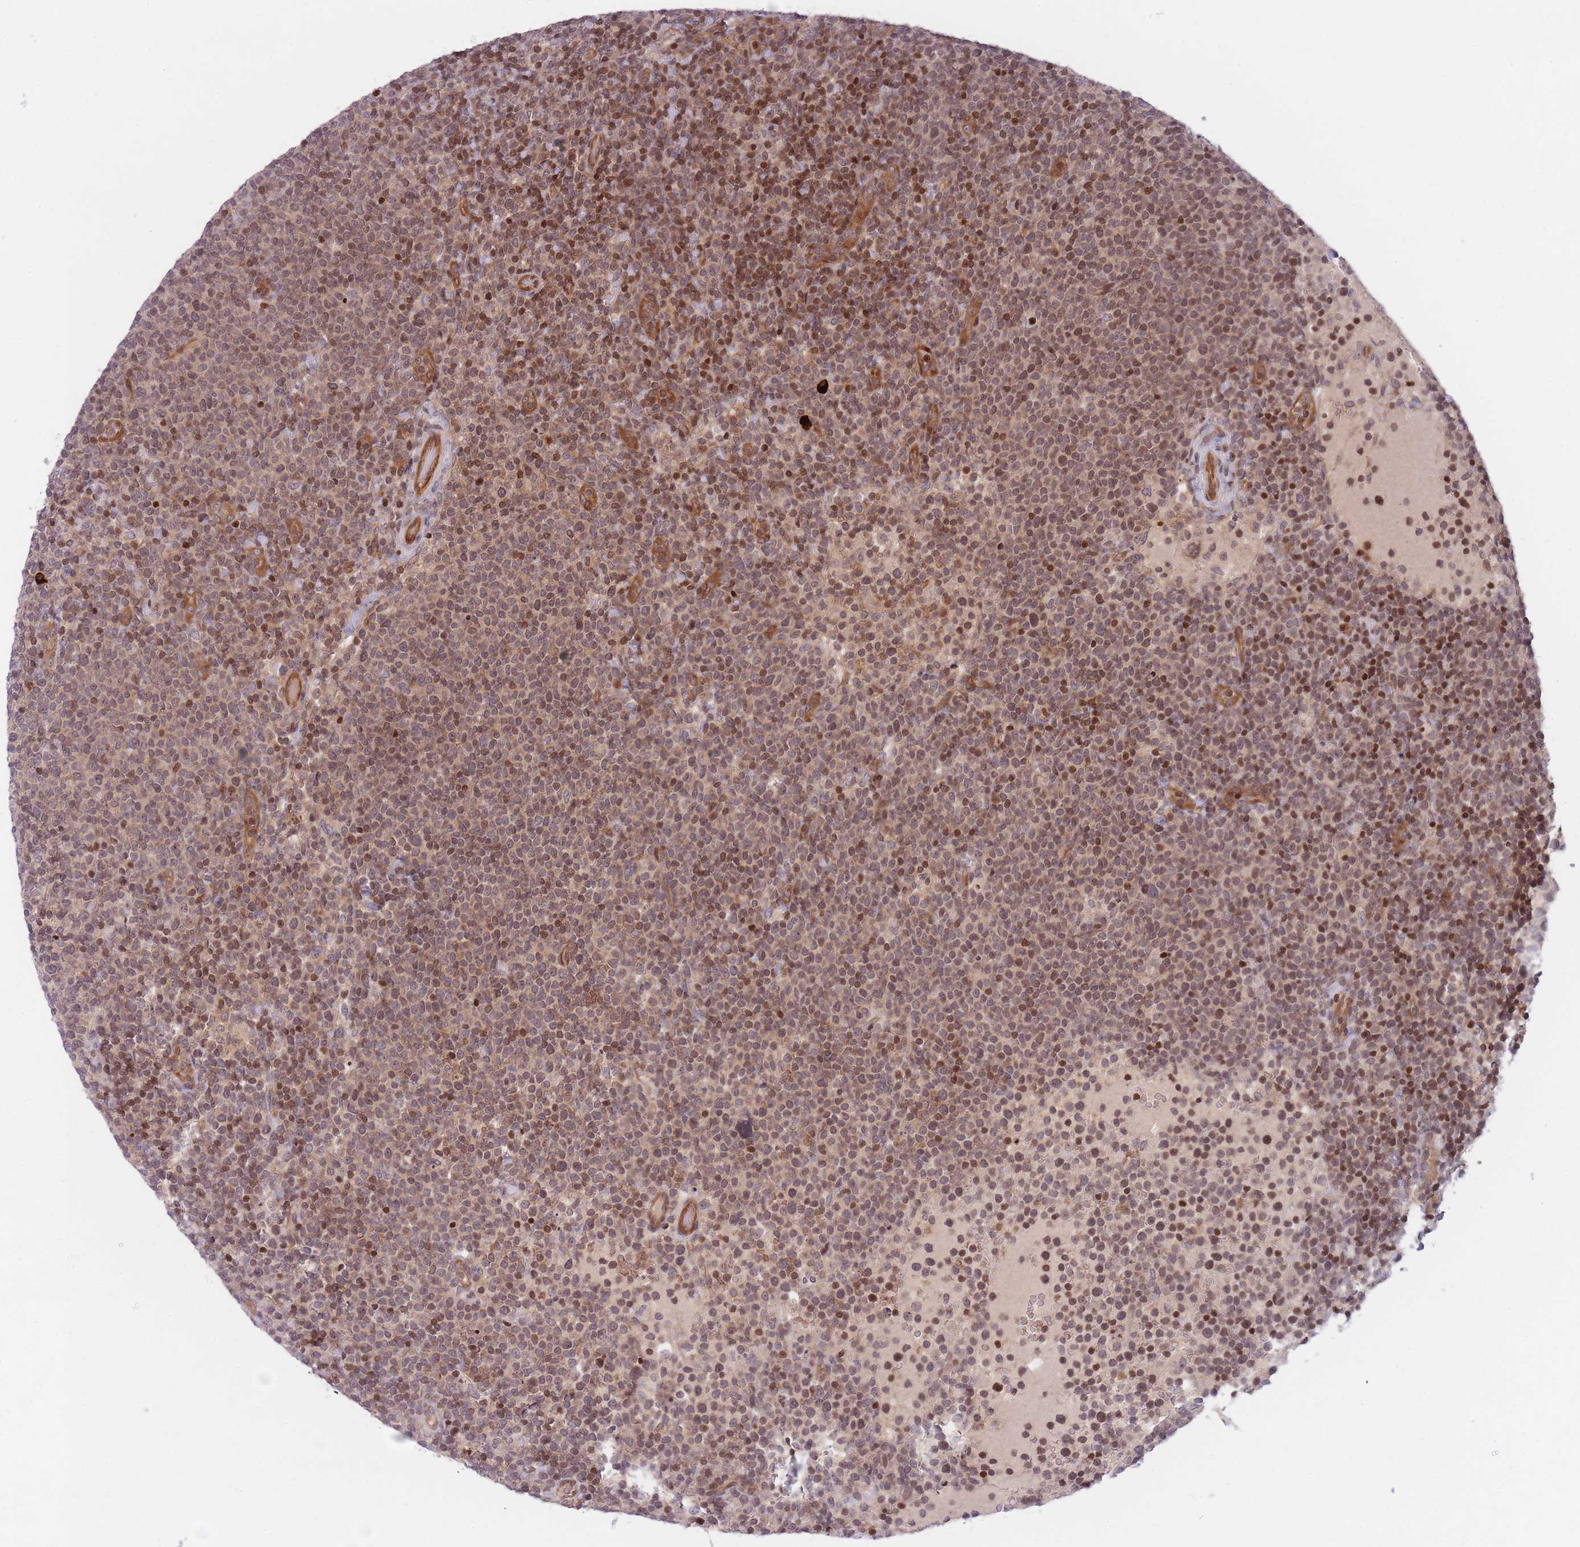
{"staining": {"intensity": "moderate", "quantity": "25%-75%", "location": "nuclear"}, "tissue": "lymphoma", "cell_type": "Tumor cells", "image_type": "cancer", "snomed": [{"axis": "morphology", "description": "Malignant lymphoma, non-Hodgkin's type, High grade"}, {"axis": "topography", "description": "Lymph node"}], "caption": "IHC of malignant lymphoma, non-Hodgkin's type (high-grade) displays medium levels of moderate nuclear expression in about 25%-75% of tumor cells.", "gene": "SLC35F5", "patient": {"sex": "male", "age": 61}}